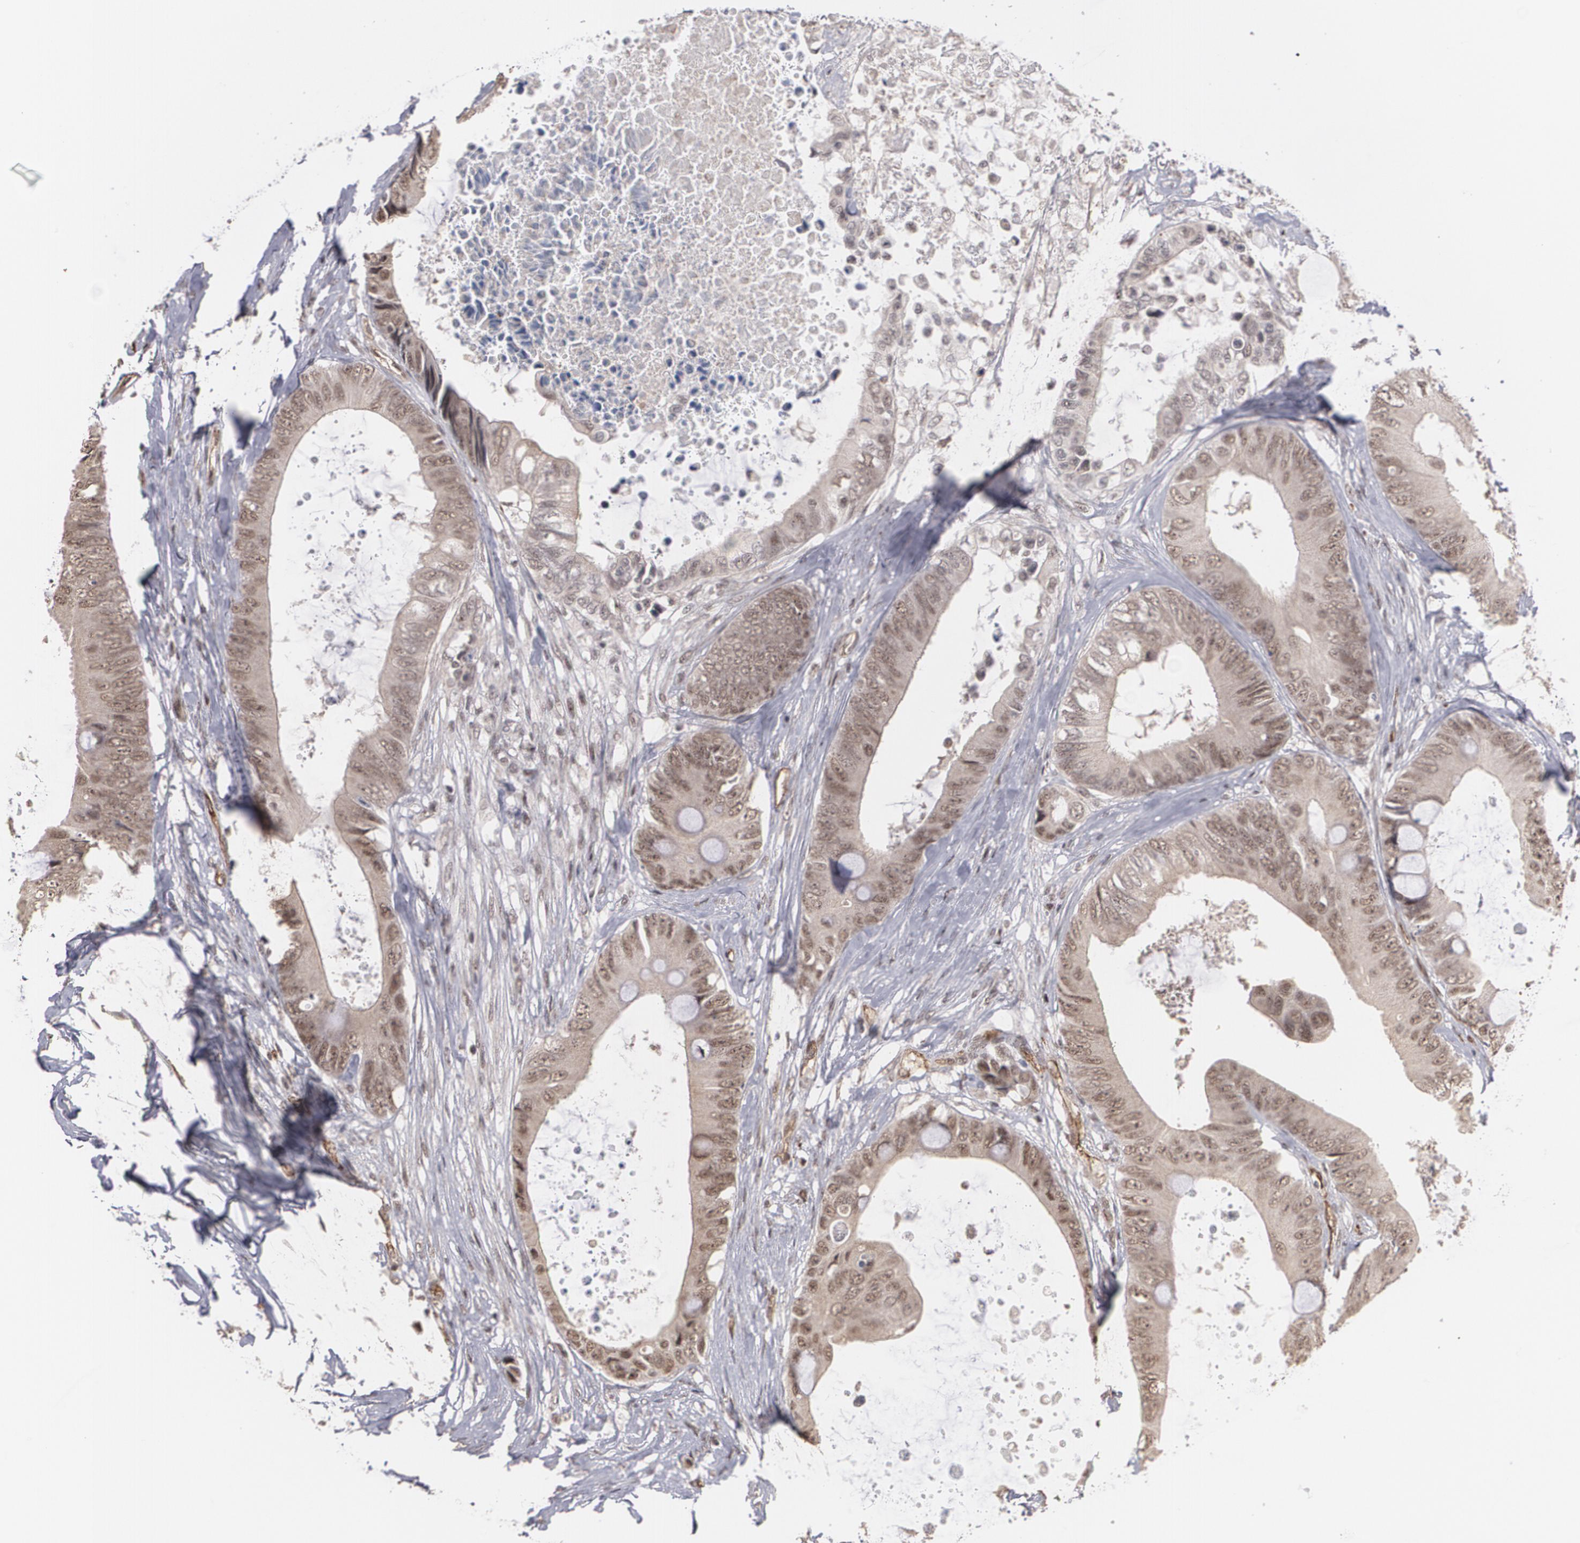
{"staining": {"intensity": "weak", "quantity": ">75%", "location": "cytoplasmic/membranous,nuclear"}, "tissue": "colorectal cancer", "cell_type": "Tumor cells", "image_type": "cancer", "snomed": [{"axis": "morphology", "description": "Normal tissue, NOS"}, {"axis": "morphology", "description": "Adenocarcinoma, NOS"}, {"axis": "topography", "description": "Rectum"}, {"axis": "topography", "description": "Peripheral nerve tissue"}], "caption": "This image reveals IHC staining of adenocarcinoma (colorectal), with low weak cytoplasmic/membranous and nuclear expression in approximately >75% of tumor cells.", "gene": "ZNF75A", "patient": {"sex": "female", "age": 77}}